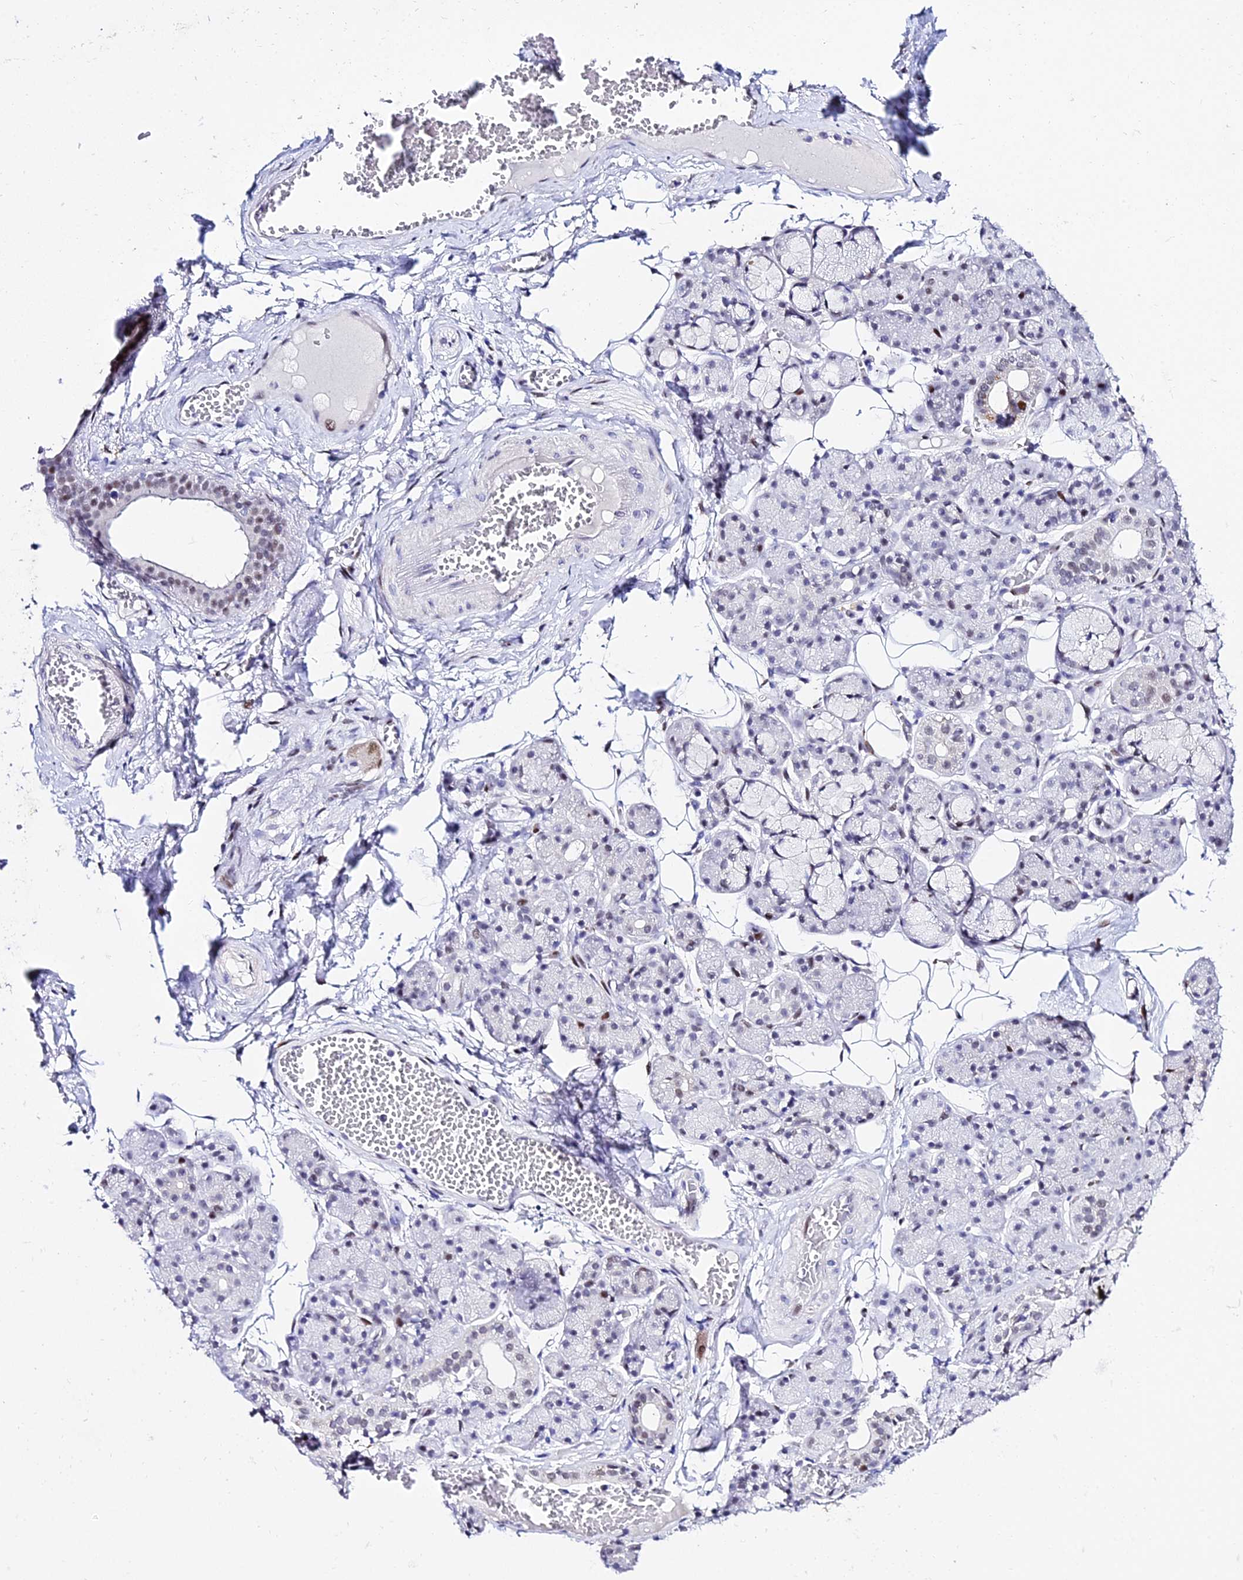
{"staining": {"intensity": "weak", "quantity": "<25%", "location": "nuclear"}, "tissue": "salivary gland", "cell_type": "Glandular cells", "image_type": "normal", "snomed": [{"axis": "morphology", "description": "Normal tissue, NOS"}, {"axis": "topography", "description": "Salivary gland"}], "caption": "Micrograph shows no protein expression in glandular cells of benign salivary gland. Brightfield microscopy of IHC stained with DAB (brown) and hematoxylin (blue), captured at high magnification.", "gene": "POFUT2", "patient": {"sex": "male", "age": 63}}